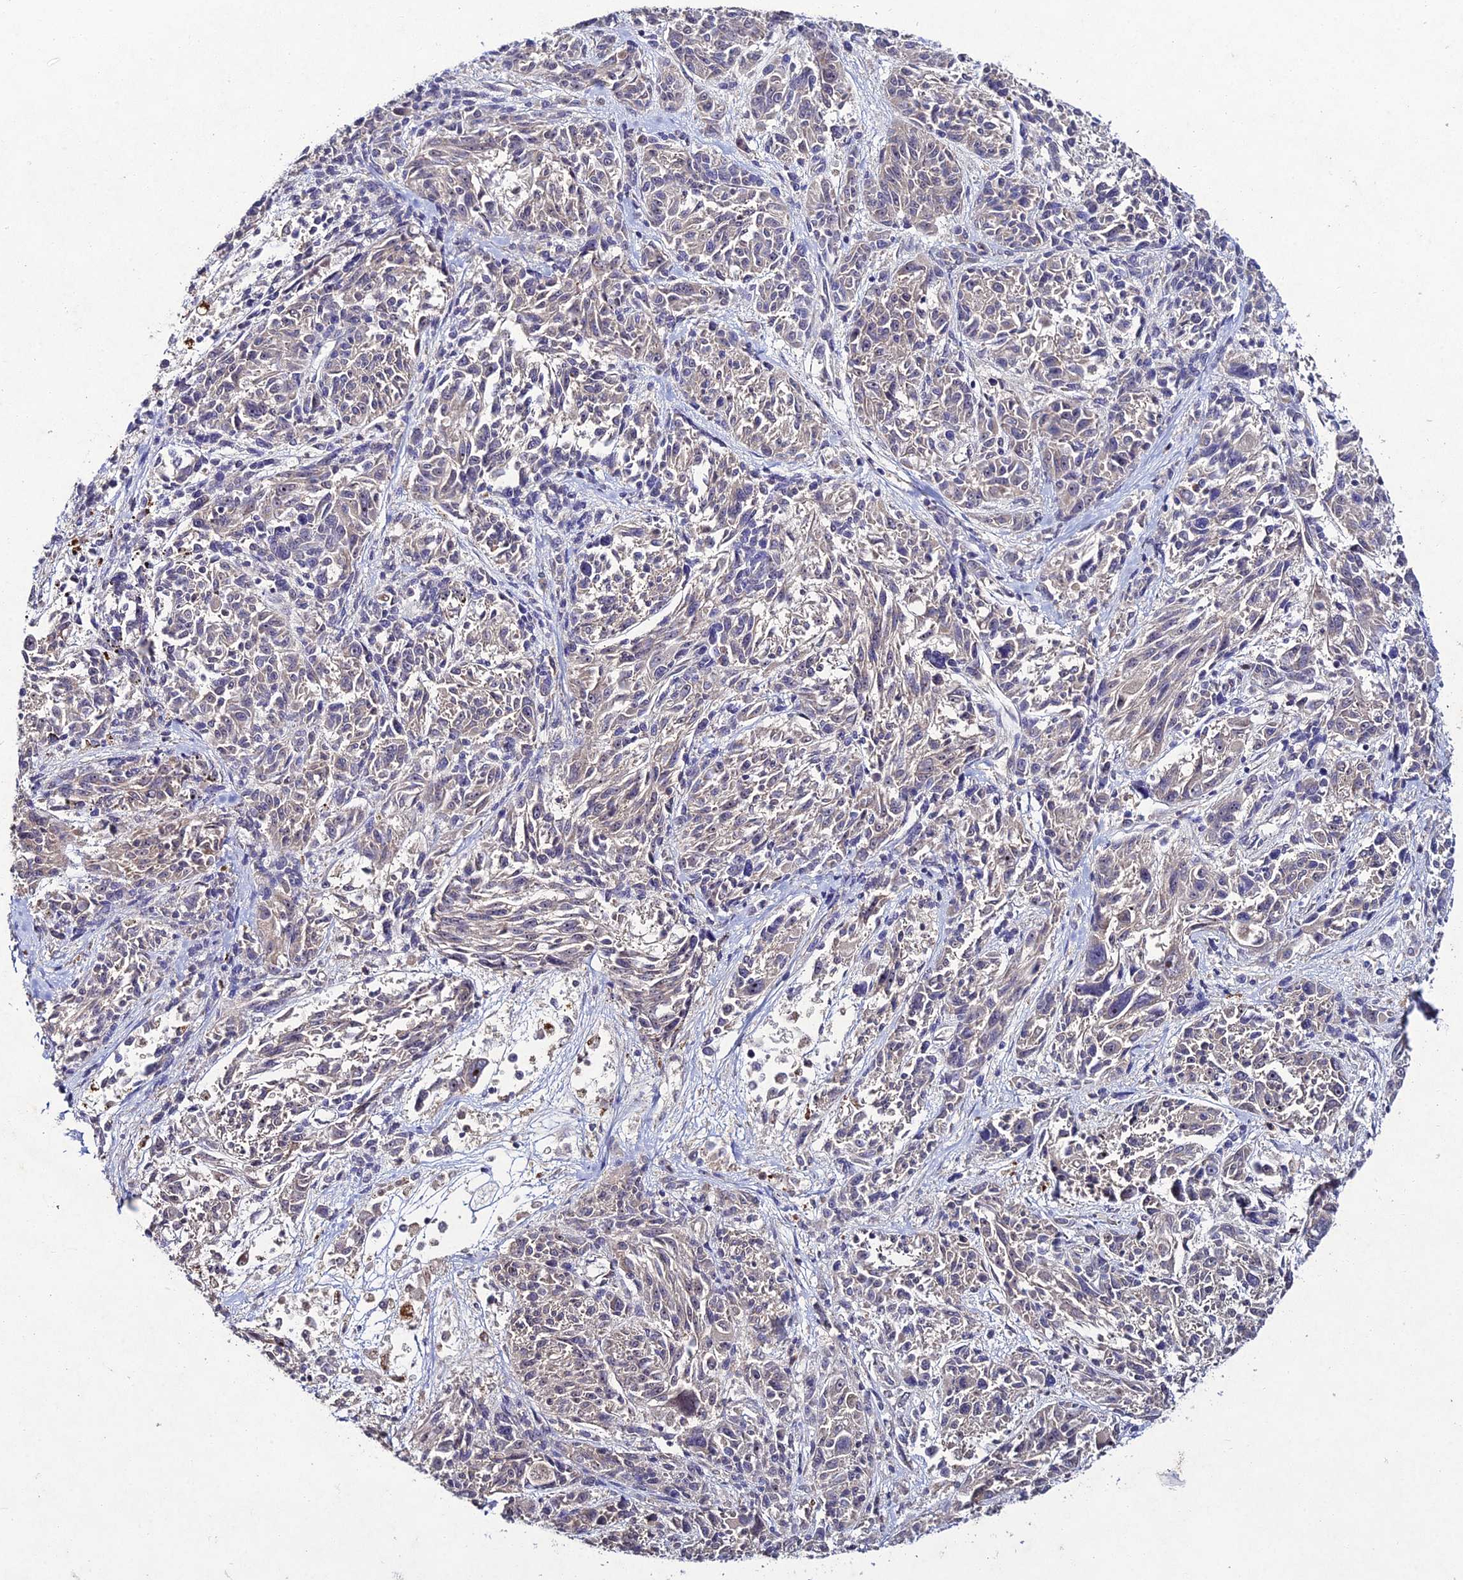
{"staining": {"intensity": "negative", "quantity": "none", "location": "none"}, "tissue": "melanoma", "cell_type": "Tumor cells", "image_type": "cancer", "snomed": [{"axis": "morphology", "description": "Malignant melanoma, NOS"}, {"axis": "topography", "description": "Skin"}], "caption": "High magnification brightfield microscopy of malignant melanoma stained with DAB (brown) and counterstained with hematoxylin (blue): tumor cells show no significant expression. (DAB immunohistochemistry visualized using brightfield microscopy, high magnification).", "gene": "CHST5", "patient": {"sex": "male", "age": 53}}